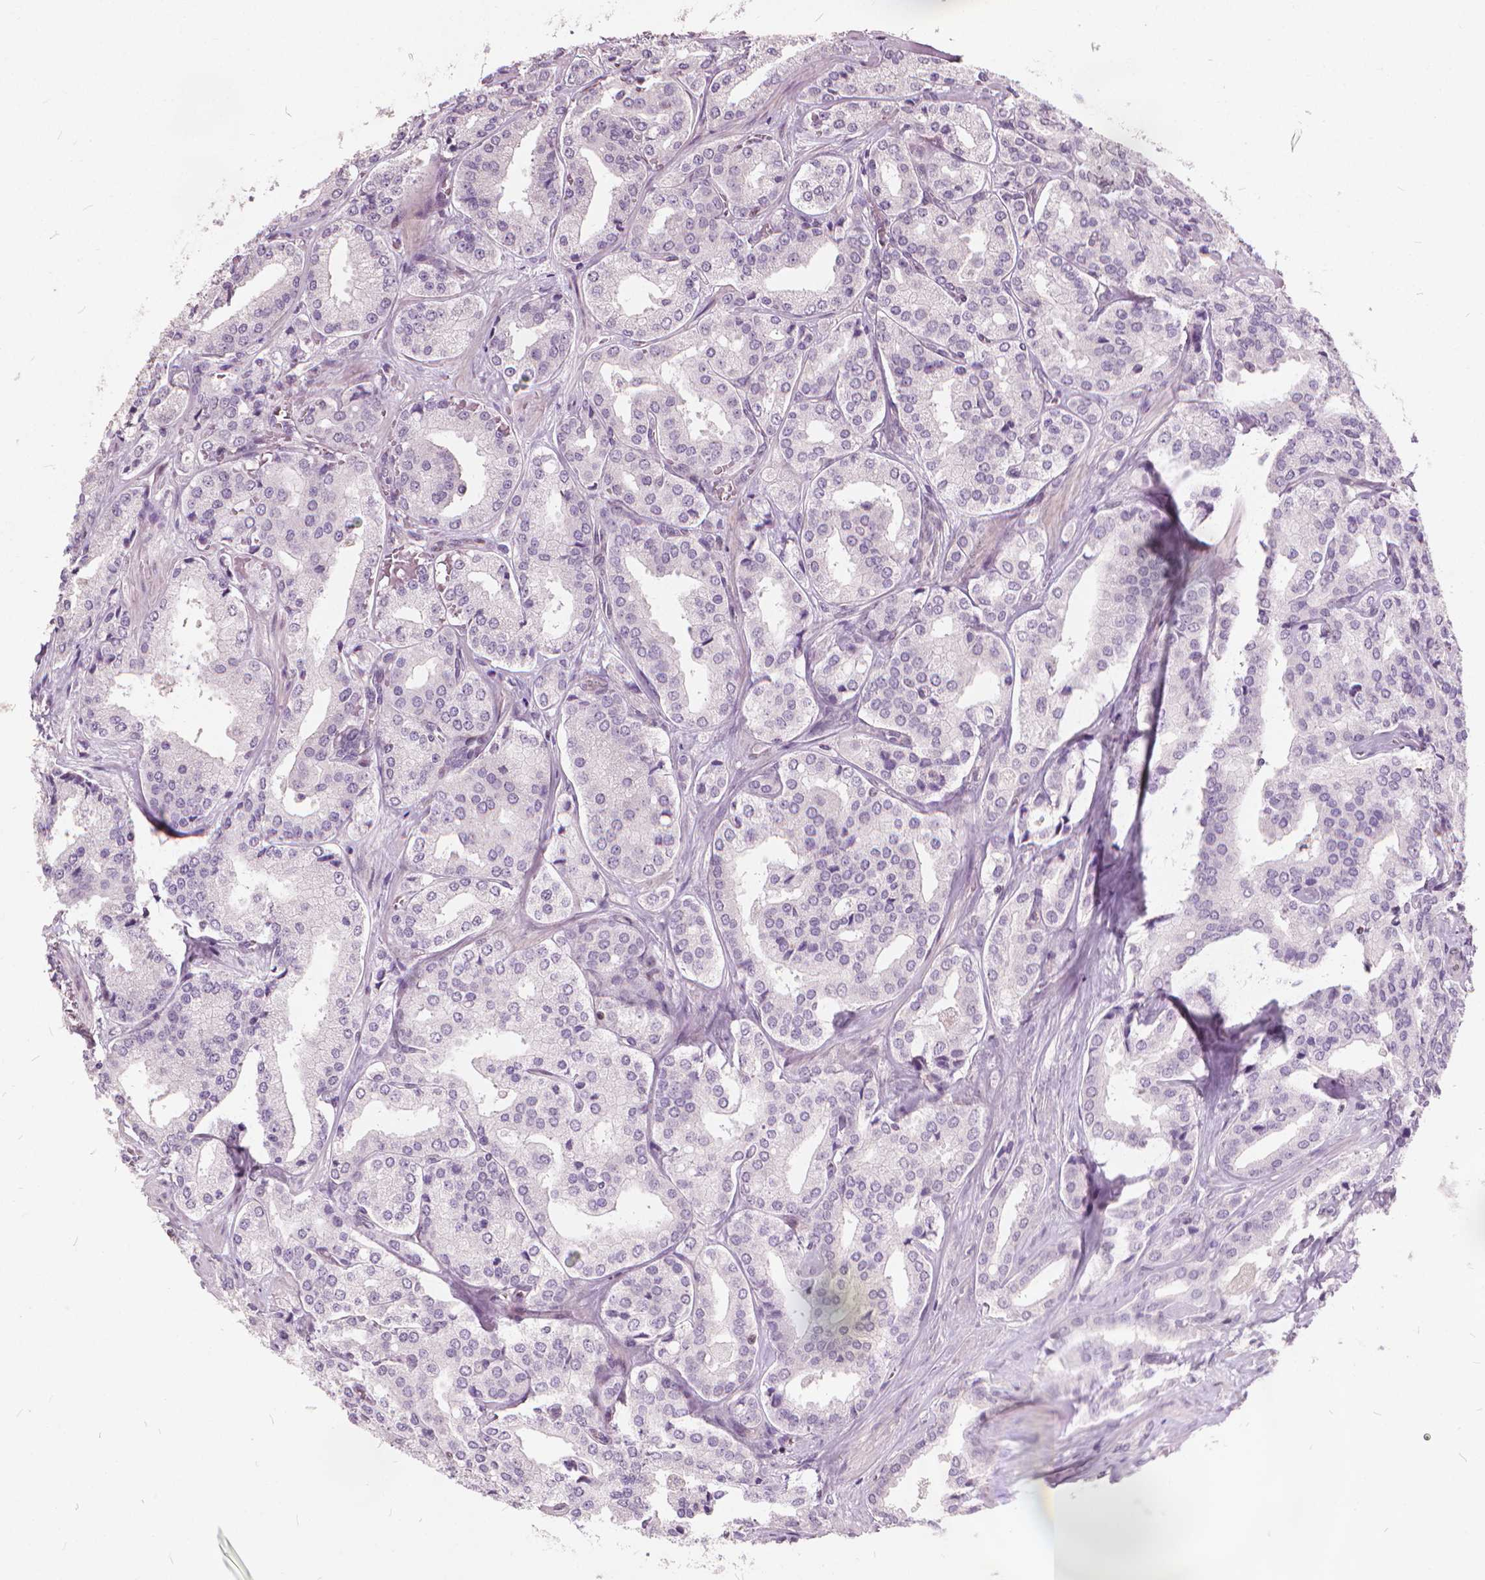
{"staining": {"intensity": "negative", "quantity": "none", "location": "none"}, "tissue": "prostate cancer", "cell_type": "Tumor cells", "image_type": "cancer", "snomed": [{"axis": "morphology", "description": "Adenocarcinoma, Low grade"}, {"axis": "topography", "description": "Prostate"}], "caption": "Immunohistochemistry of prostate cancer shows no staining in tumor cells.", "gene": "STAT5B", "patient": {"sex": "male", "age": 56}}